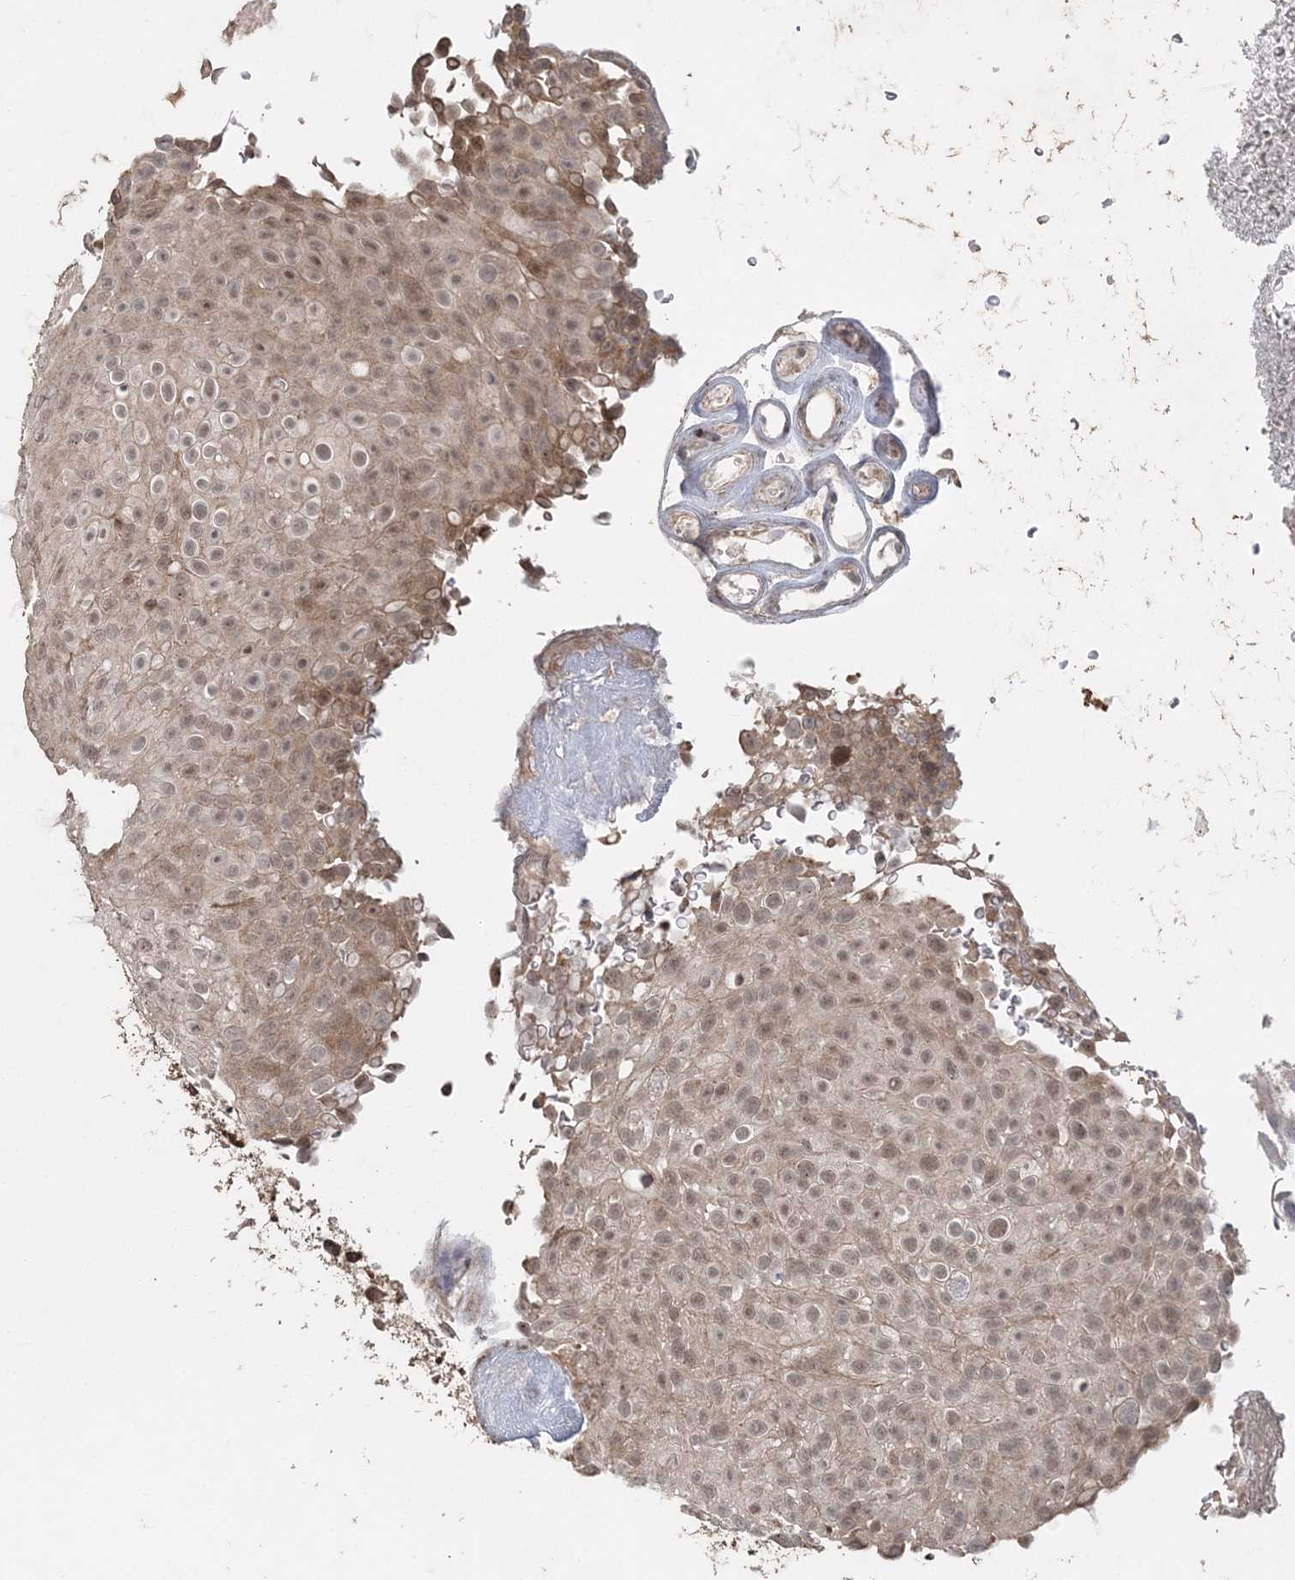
{"staining": {"intensity": "moderate", "quantity": ">75%", "location": "nuclear"}, "tissue": "urothelial cancer", "cell_type": "Tumor cells", "image_type": "cancer", "snomed": [{"axis": "morphology", "description": "Urothelial carcinoma, Low grade"}, {"axis": "topography", "description": "Urinary bladder"}], "caption": "Urothelial cancer tissue demonstrates moderate nuclear expression in about >75% of tumor cells", "gene": "SLU7", "patient": {"sex": "male", "age": 78}}